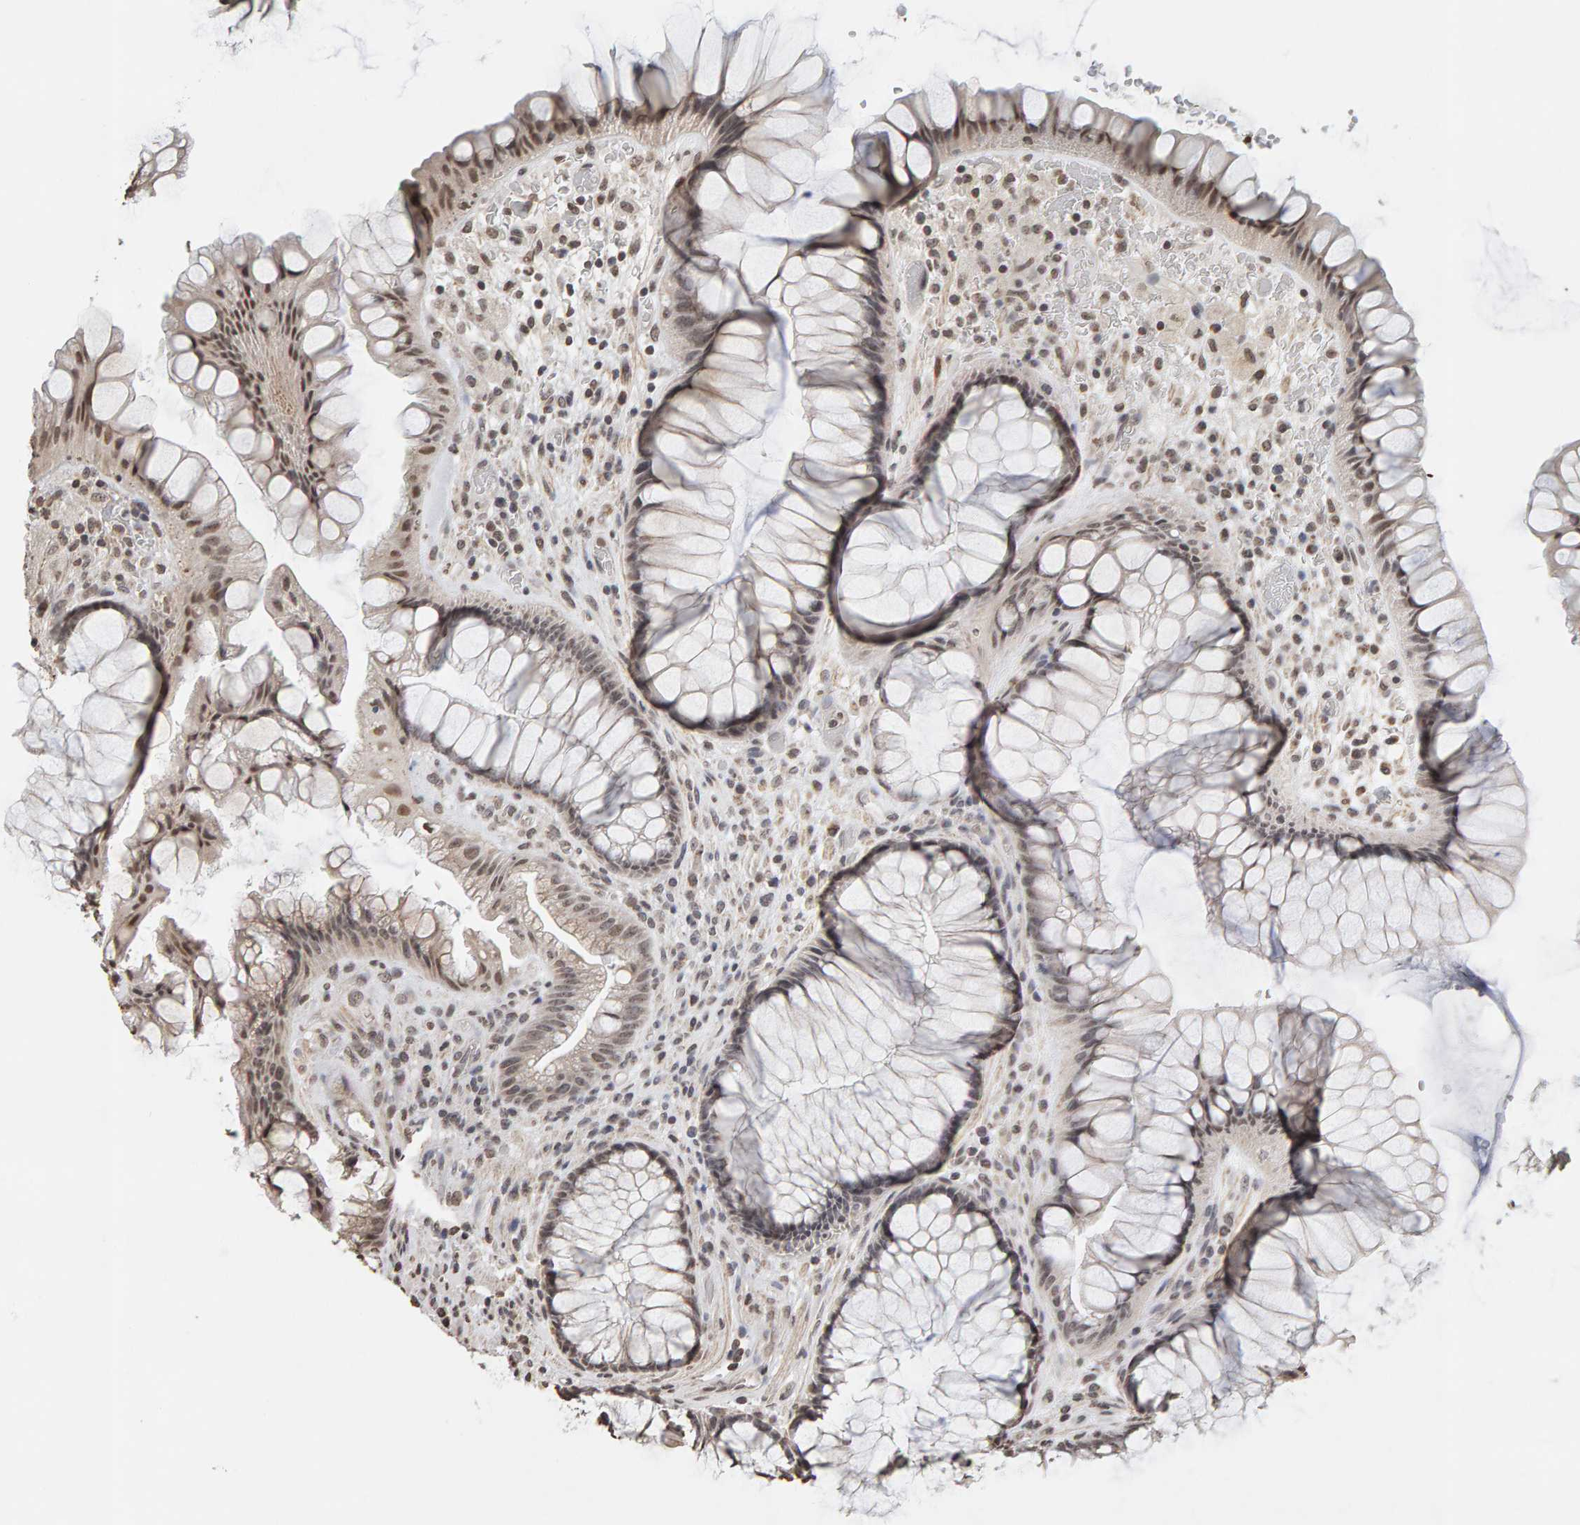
{"staining": {"intensity": "weak", "quantity": "25%-75%", "location": "nuclear"}, "tissue": "rectum", "cell_type": "Glandular cells", "image_type": "normal", "snomed": [{"axis": "morphology", "description": "Normal tissue, NOS"}, {"axis": "topography", "description": "Rectum"}], "caption": "Rectum stained with DAB immunohistochemistry displays low levels of weak nuclear expression in approximately 25%-75% of glandular cells.", "gene": "AFF4", "patient": {"sex": "male", "age": 51}}